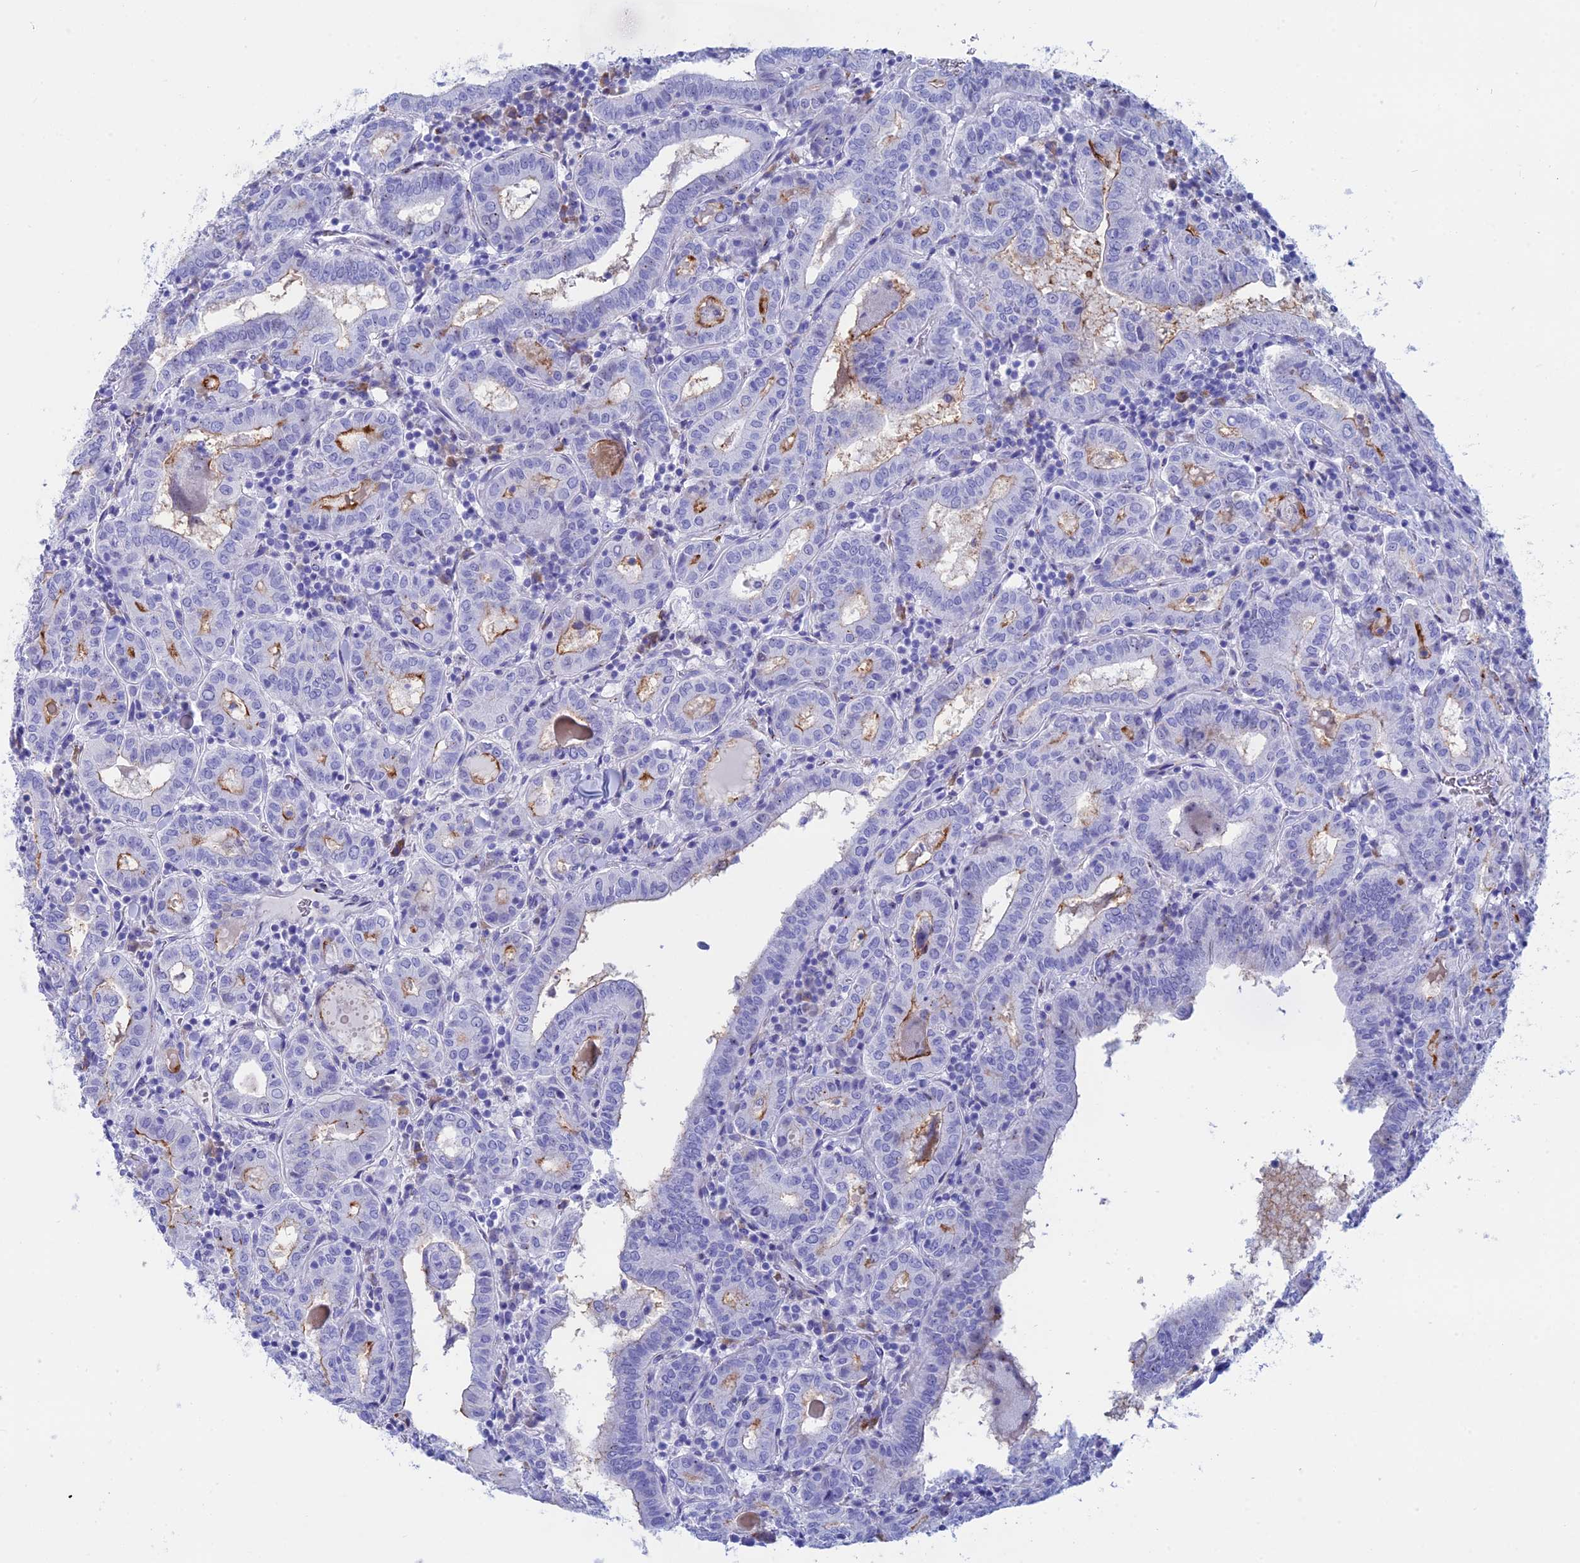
{"staining": {"intensity": "negative", "quantity": "none", "location": "none"}, "tissue": "thyroid cancer", "cell_type": "Tumor cells", "image_type": "cancer", "snomed": [{"axis": "morphology", "description": "Papillary adenocarcinoma, NOS"}, {"axis": "topography", "description": "Thyroid gland"}], "caption": "Human papillary adenocarcinoma (thyroid) stained for a protein using immunohistochemistry (IHC) reveals no positivity in tumor cells.", "gene": "ERICH4", "patient": {"sex": "female", "age": 72}}